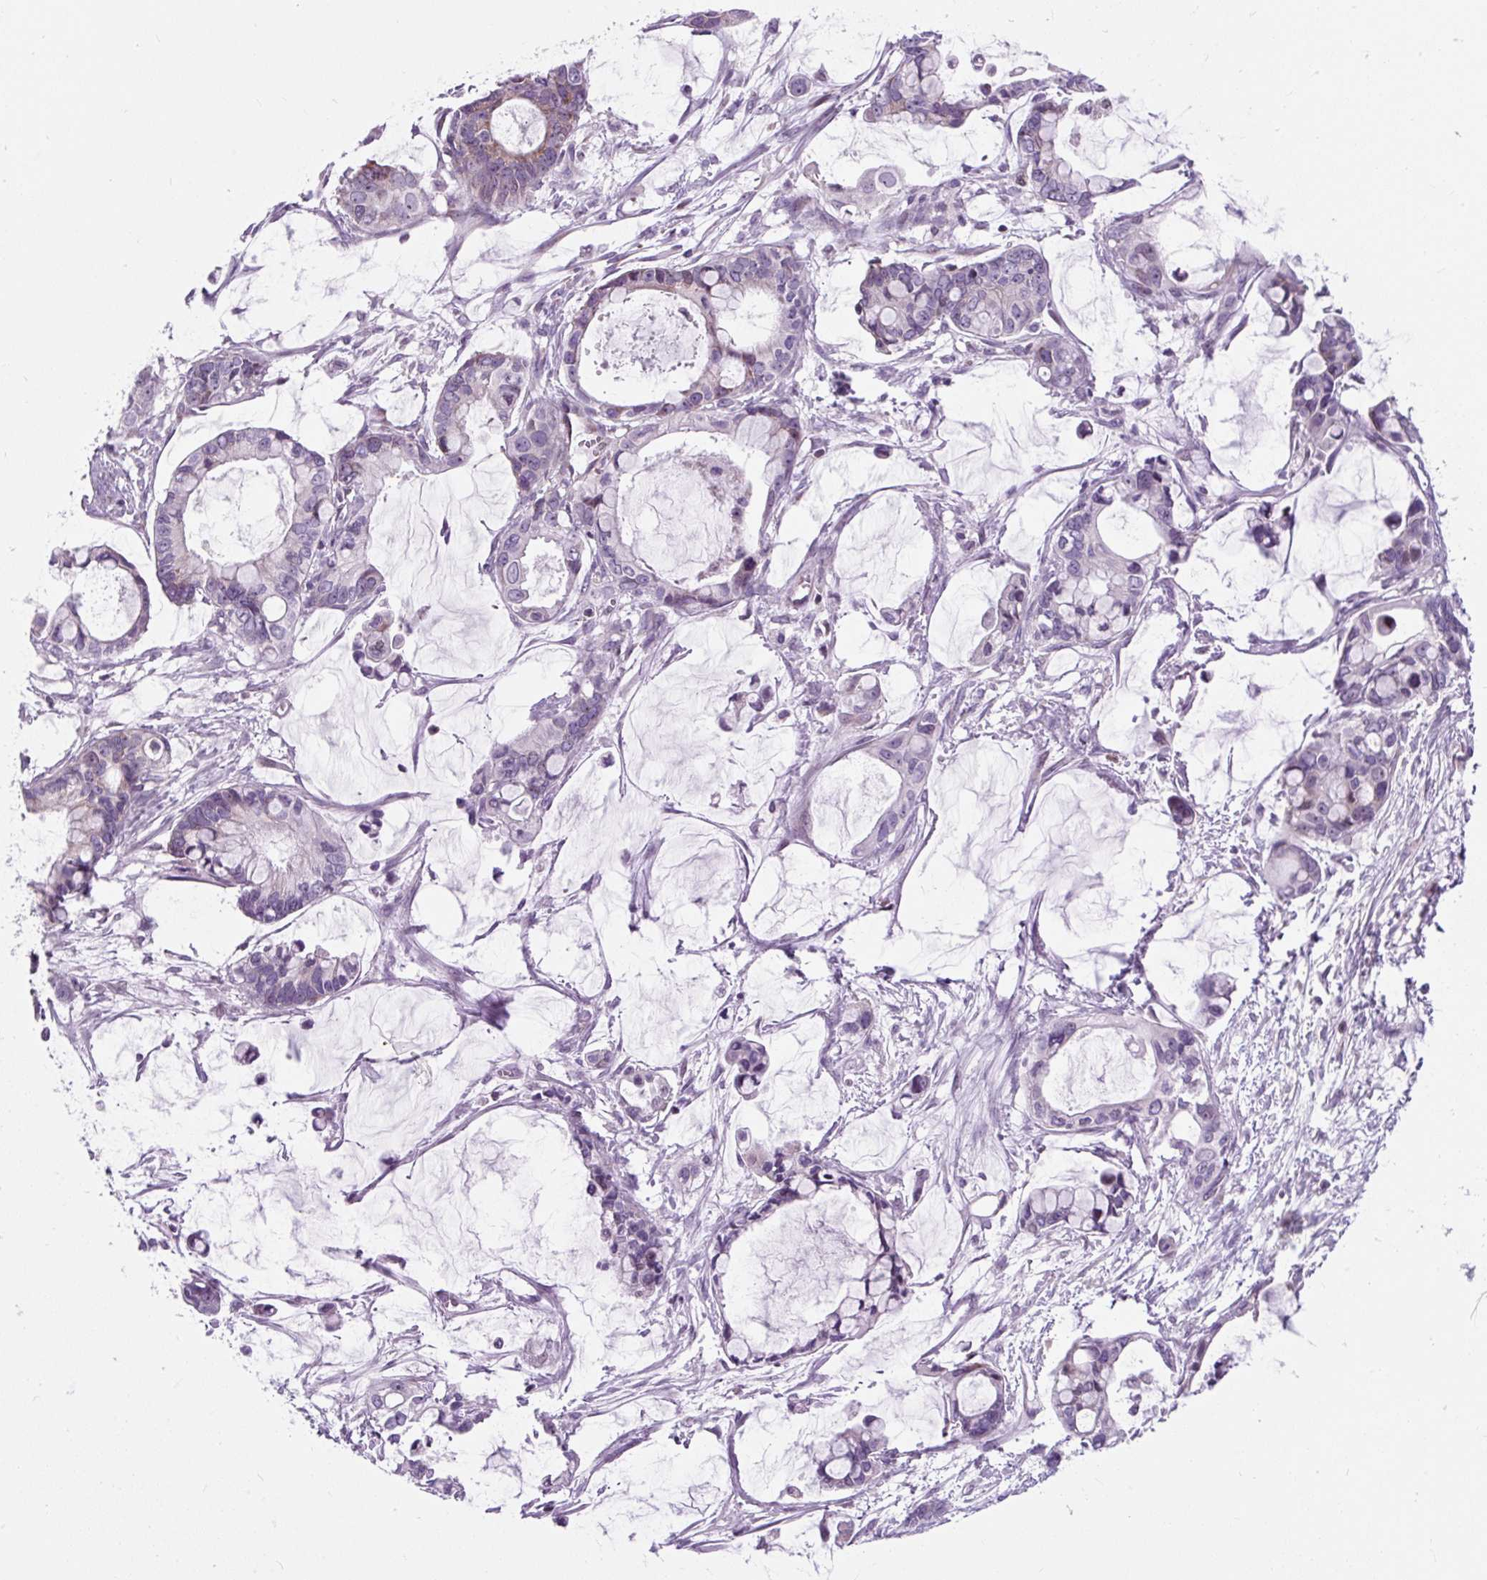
{"staining": {"intensity": "negative", "quantity": "none", "location": "none"}, "tissue": "ovarian cancer", "cell_type": "Tumor cells", "image_type": "cancer", "snomed": [{"axis": "morphology", "description": "Cystadenocarcinoma, mucinous, NOS"}, {"axis": "topography", "description": "Ovary"}], "caption": "Immunohistochemical staining of ovarian cancer (mucinous cystadenocarcinoma) displays no significant staining in tumor cells. The staining is performed using DAB brown chromogen with nuclei counter-stained in using hematoxylin.", "gene": "CISD3", "patient": {"sex": "female", "age": 63}}